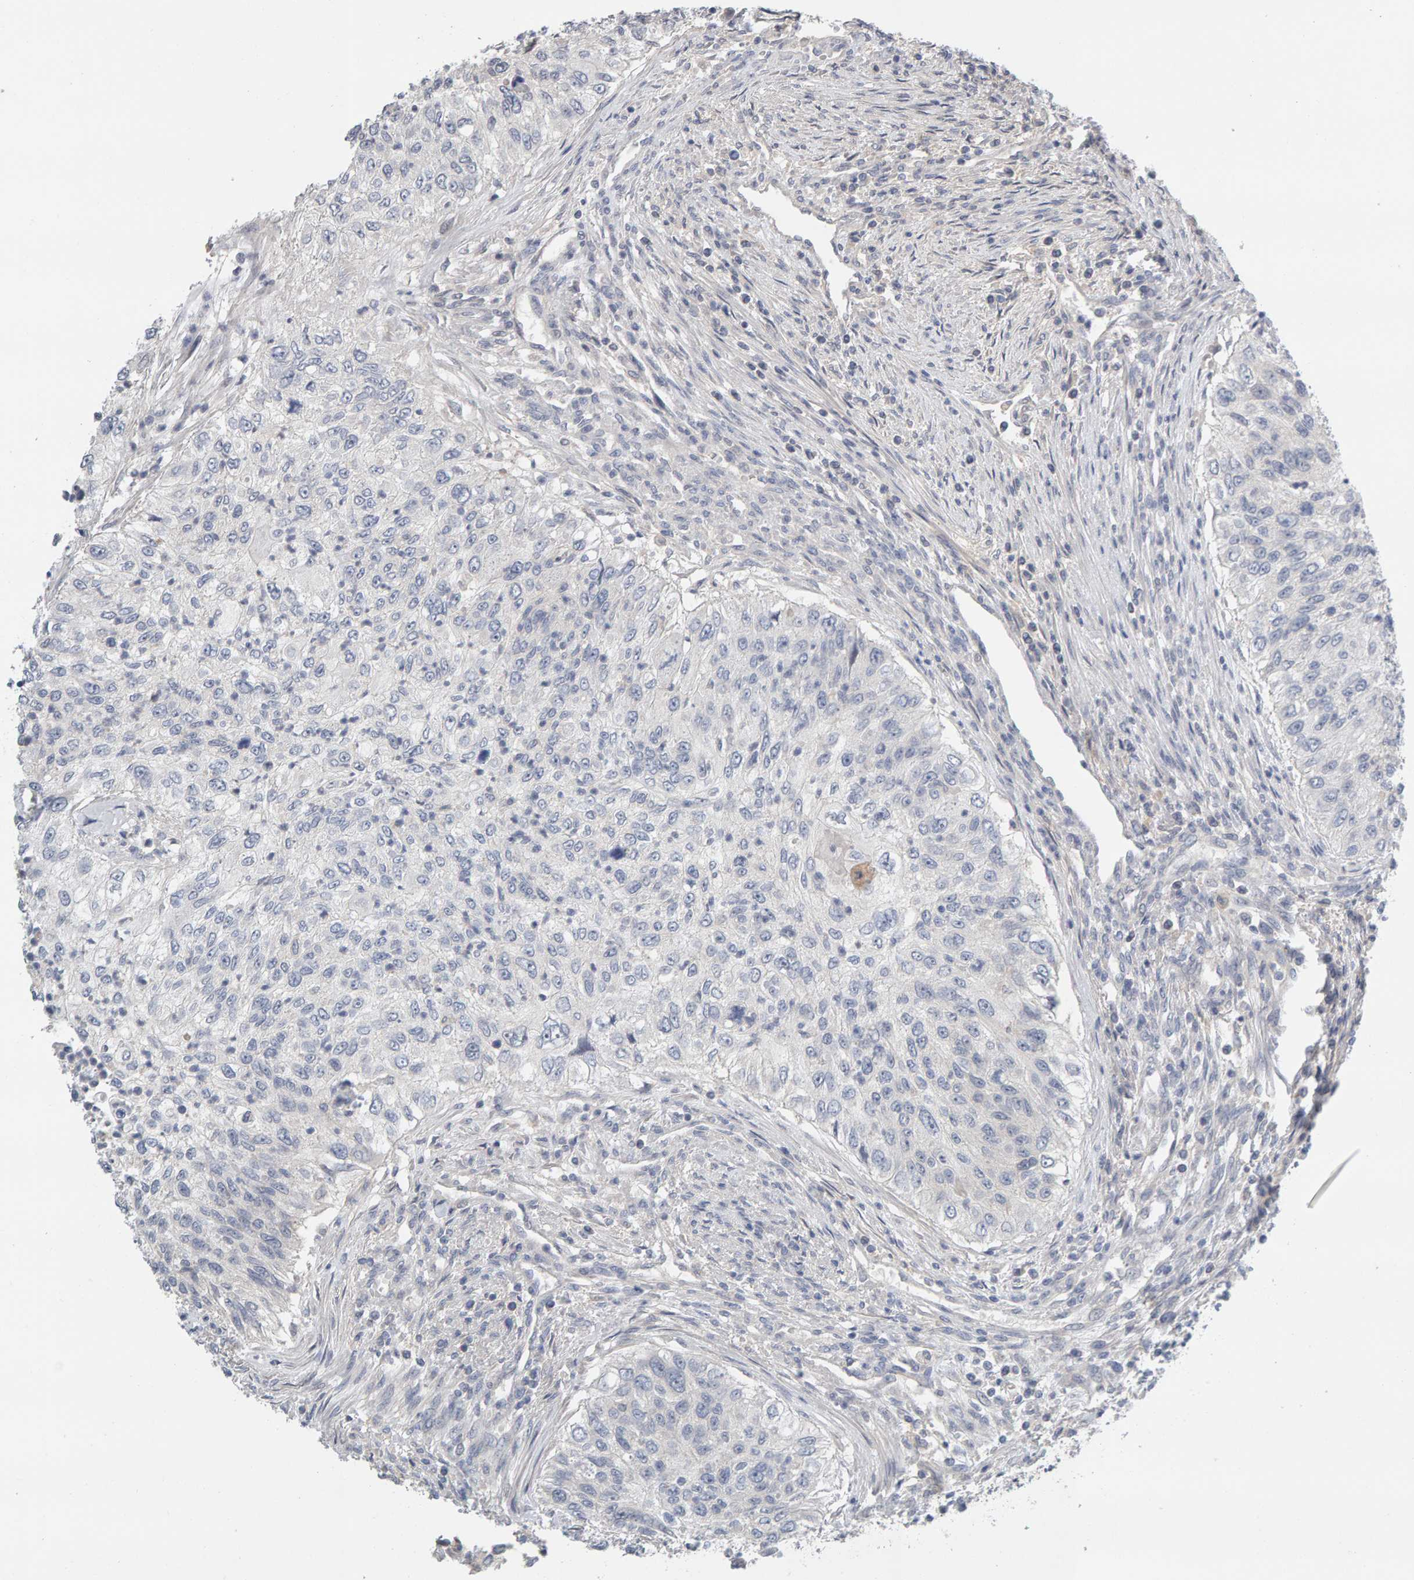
{"staining": {"intensity": "negative", "quantity": "none", "location": "none"}, "tissue": "urothelial cancer", "cell_type": "Tumor cells", "image_type": "cancer", "snomed": [{"axis": "morphology", "description": "Urothelial carcinoma, High grade"}, {"axis": "topography", "description": "Urinary bladder"}], "caption": "Immunohistochemical staining of urothelial cancer demonstrates no significant expression in tumor cells.", "gene": "GFUS", "patient": {"sex": "female", "age": 60}}